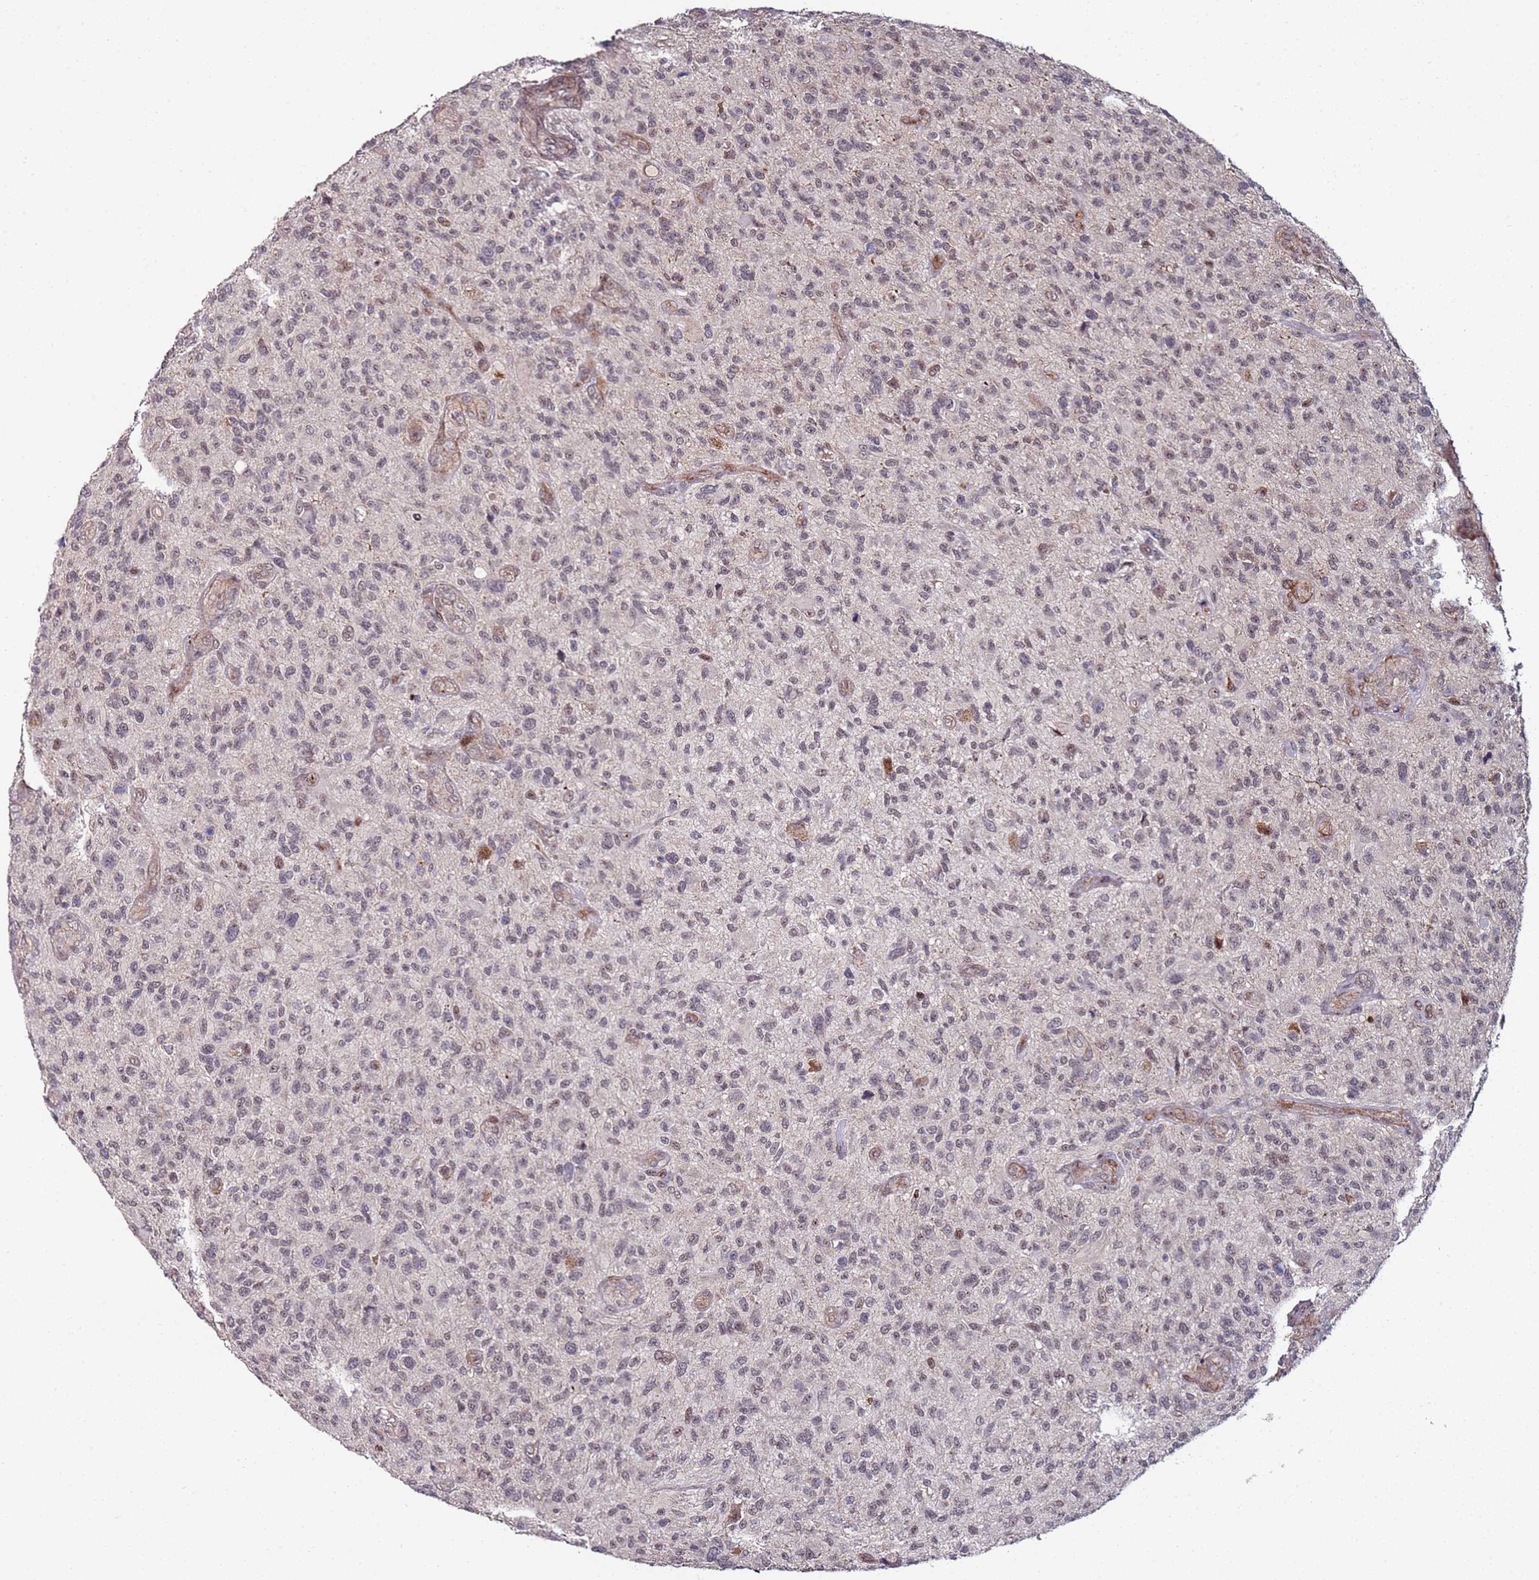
{"staining": {"intensity": "weak", "quantity": "<25%", "location": "nuclear"}, "tissue": "glioma", "cell_type": "Tumor cells", "image_type": "cancer", "snomed": [{"axis": "morphology", "description": "Glioma, malignant, High grade"}, {"axis": "topography", "description": "Brain"}], "caption": "IHC photomicrograph of neoplastic tissue: glioma stained with DAB shows no significant protein staining in tumor cells.", "gene": "DUSP28", "patient": {"sex": "male", "age": 47}}